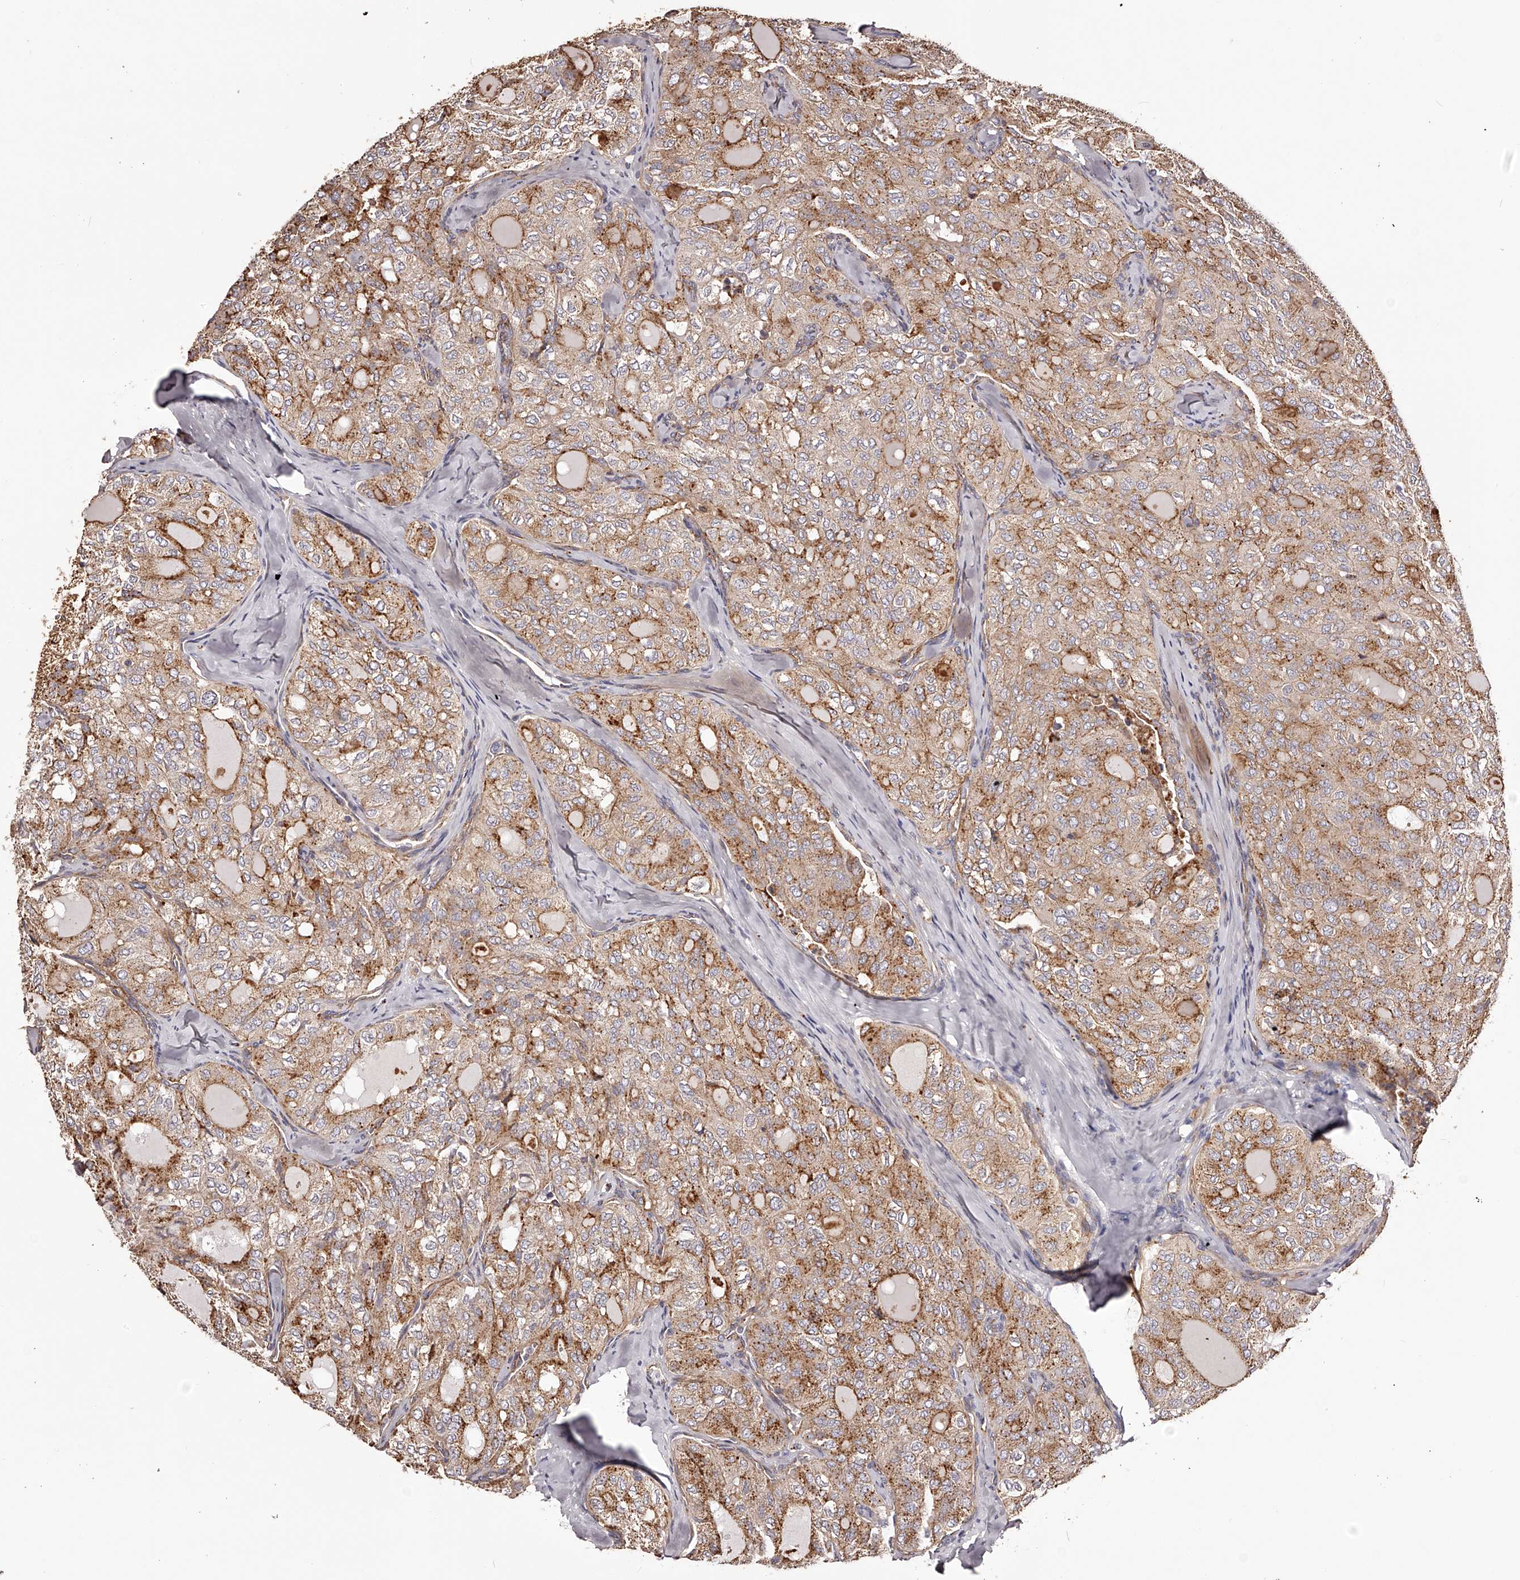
{"staining": {"intensity": "moderate", "quantity": ">75%", "location": "cytoplasmic/membranous"}, "tissue": "thyroid cancer", "cell_type": "Tumor cells", "image_type": "cancer", "snomed": [{"axis": "morphology", "description": "Follicular adenoma carcinoma, NOS"}, {"axis": "topography", "description": "Thyroid gland"}], "caption": "Thyroid follicular adenoma carcinoma stained with DAB (3,3'-diaminobenzidine) immunohistochemistry (IHC) displays medium levels of moderate cytoplasmic/membranous positivity in approximately >75% of tumor cells.", "gene": "LTV1", "patient": {"sex": "male", "age": 75}}